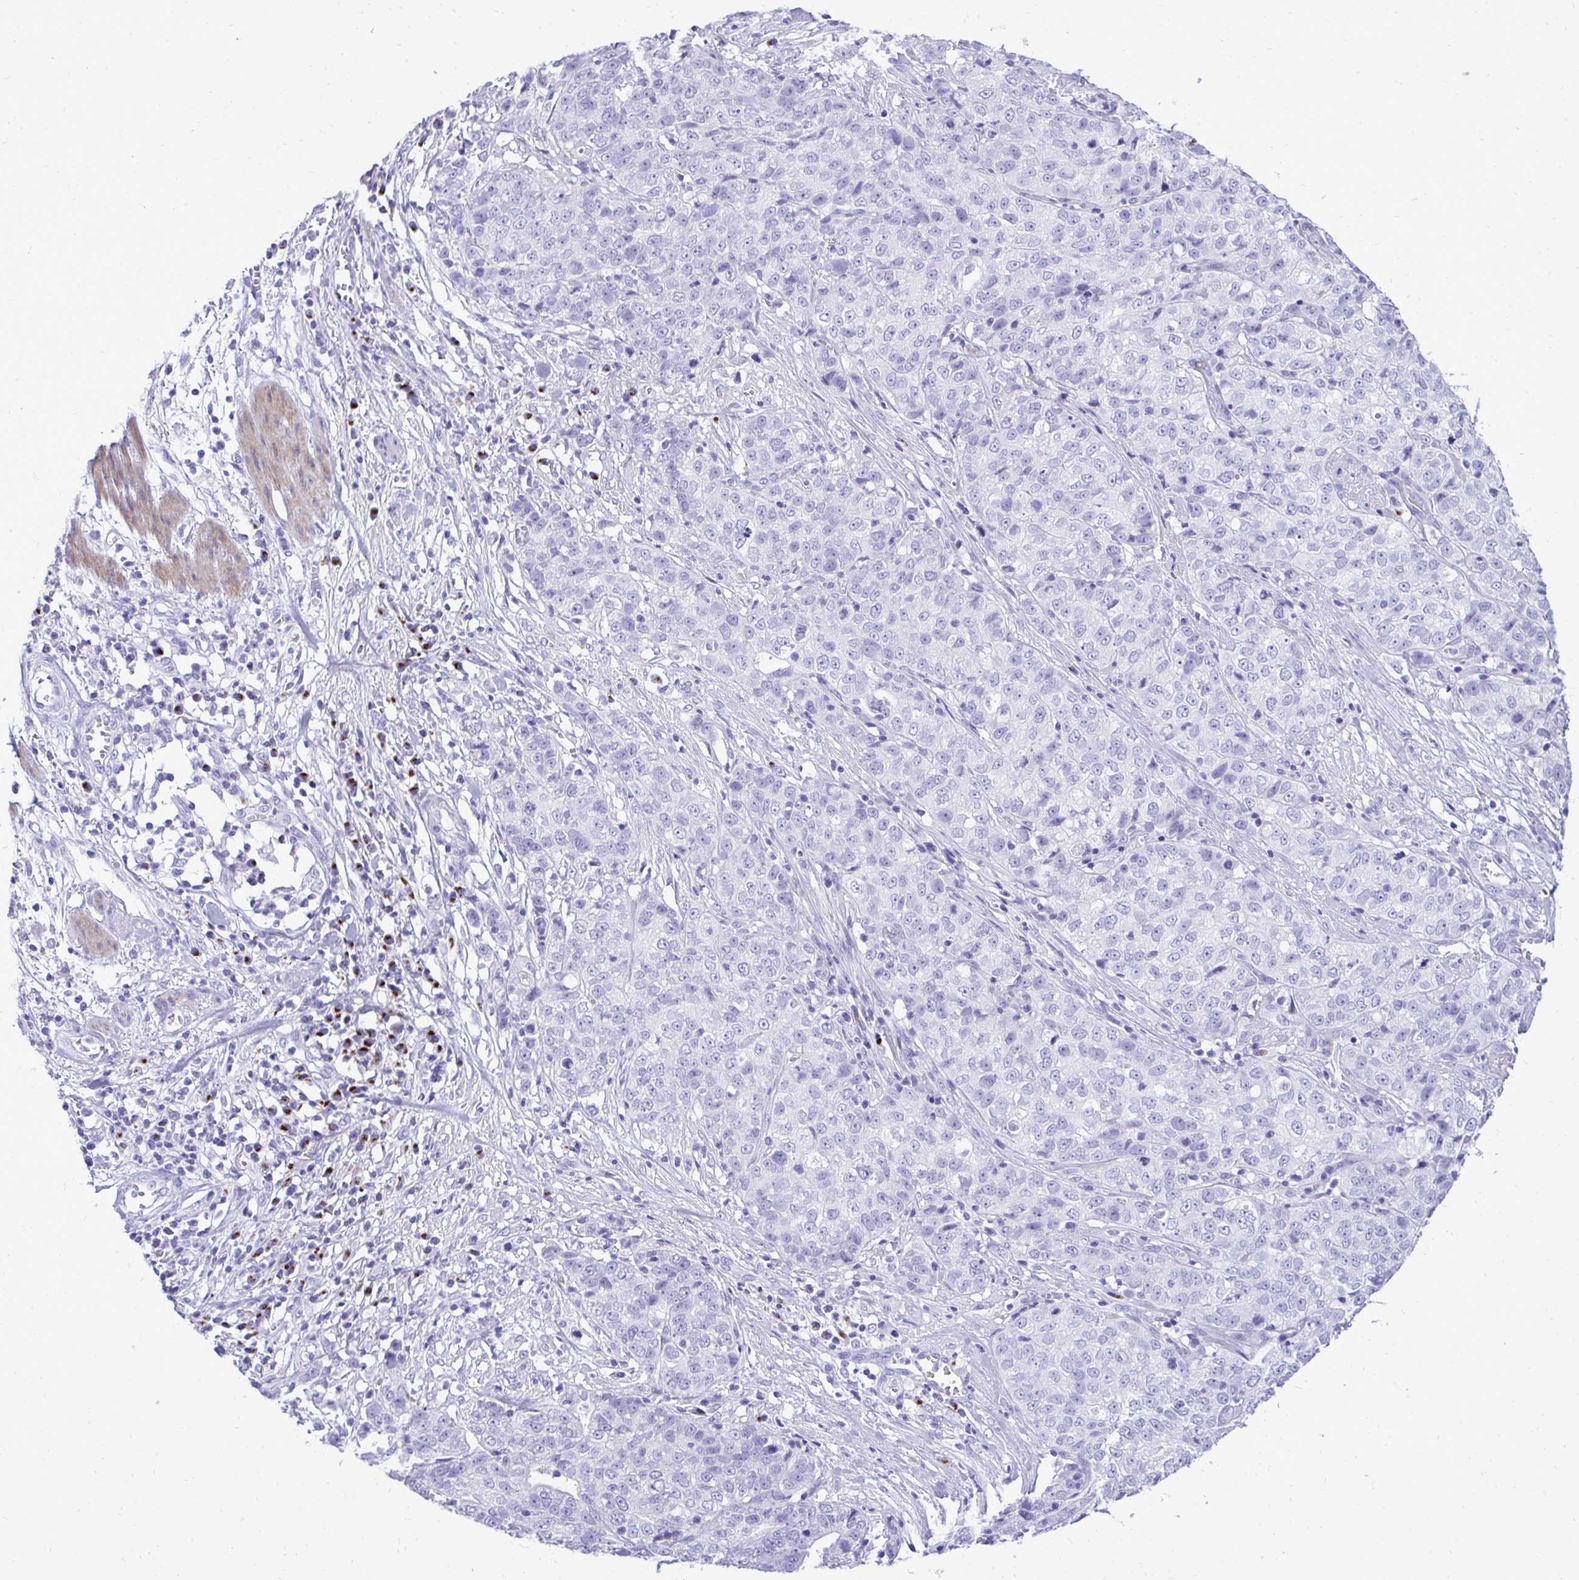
{"staining": {"intensity": "negative", "quantity": "none", "location": "none"}, "tissue": "stomach cancer", "cell_type": "Tumor cells", "image_type": "cancer", "snomed": [{"axis": "morphology", "description": "Adenocarcinoma, NOS"}, {"axis": "topography", "description": "Stomach, upper"}], "caption": "The immunohistochemistry micrograph has no significant positivity in tumor cells of adenocarcinoma (stomach) tissue. The staining is performed using DAB brown chromogen with nuclei counter-stained in using hematoxylin.", "gene": "ANKDD1B", "patient": {"sex": "female", "age": 67}}